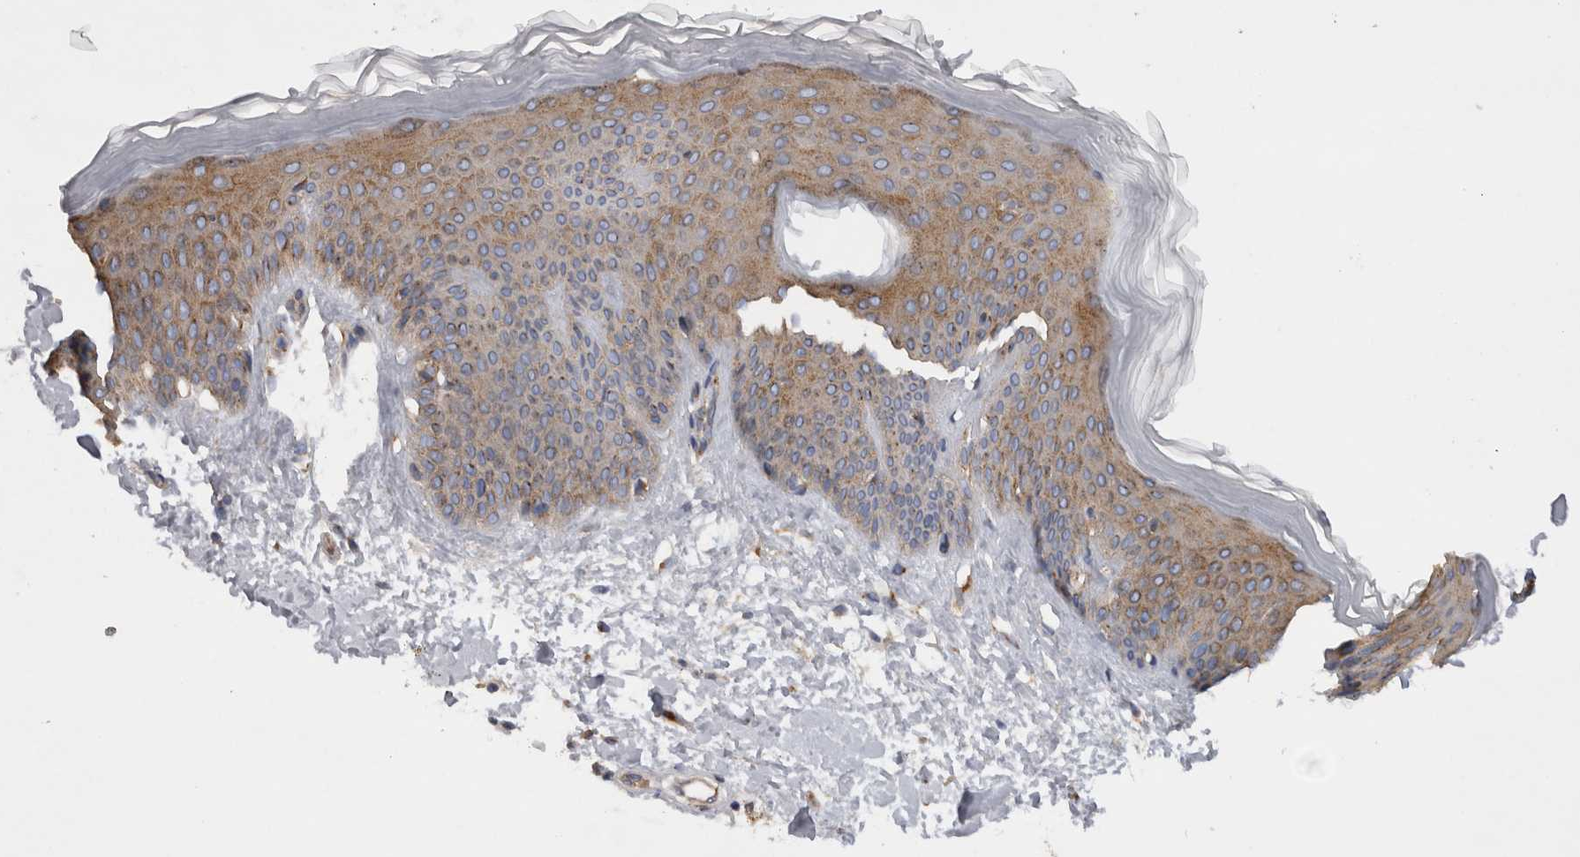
{"staining": {"intensity": "weak", "quantity": ">75%", "location": "cytoplasmic/membranous"}, "tissue": "skin", "cell_type": "Fibroblasts", "image_type": "normal", "snomed": [{"axis": "morphology", "description": "Normal tissue, NOS"}, {"axis": "morphology", "description": "Malignant melanoma, Metastatic site"}, {"axis": "topography", "description": "Skin"}], "caption": "This photomicrograph displays immunohistochemistry (IHC) staining of normal human skin, with low weak cytoplasmic/membranous positivity in about >75% of fibroblasts.", "gene": "ATXN3L", "patient": {"sex": "male", "age": 41}}